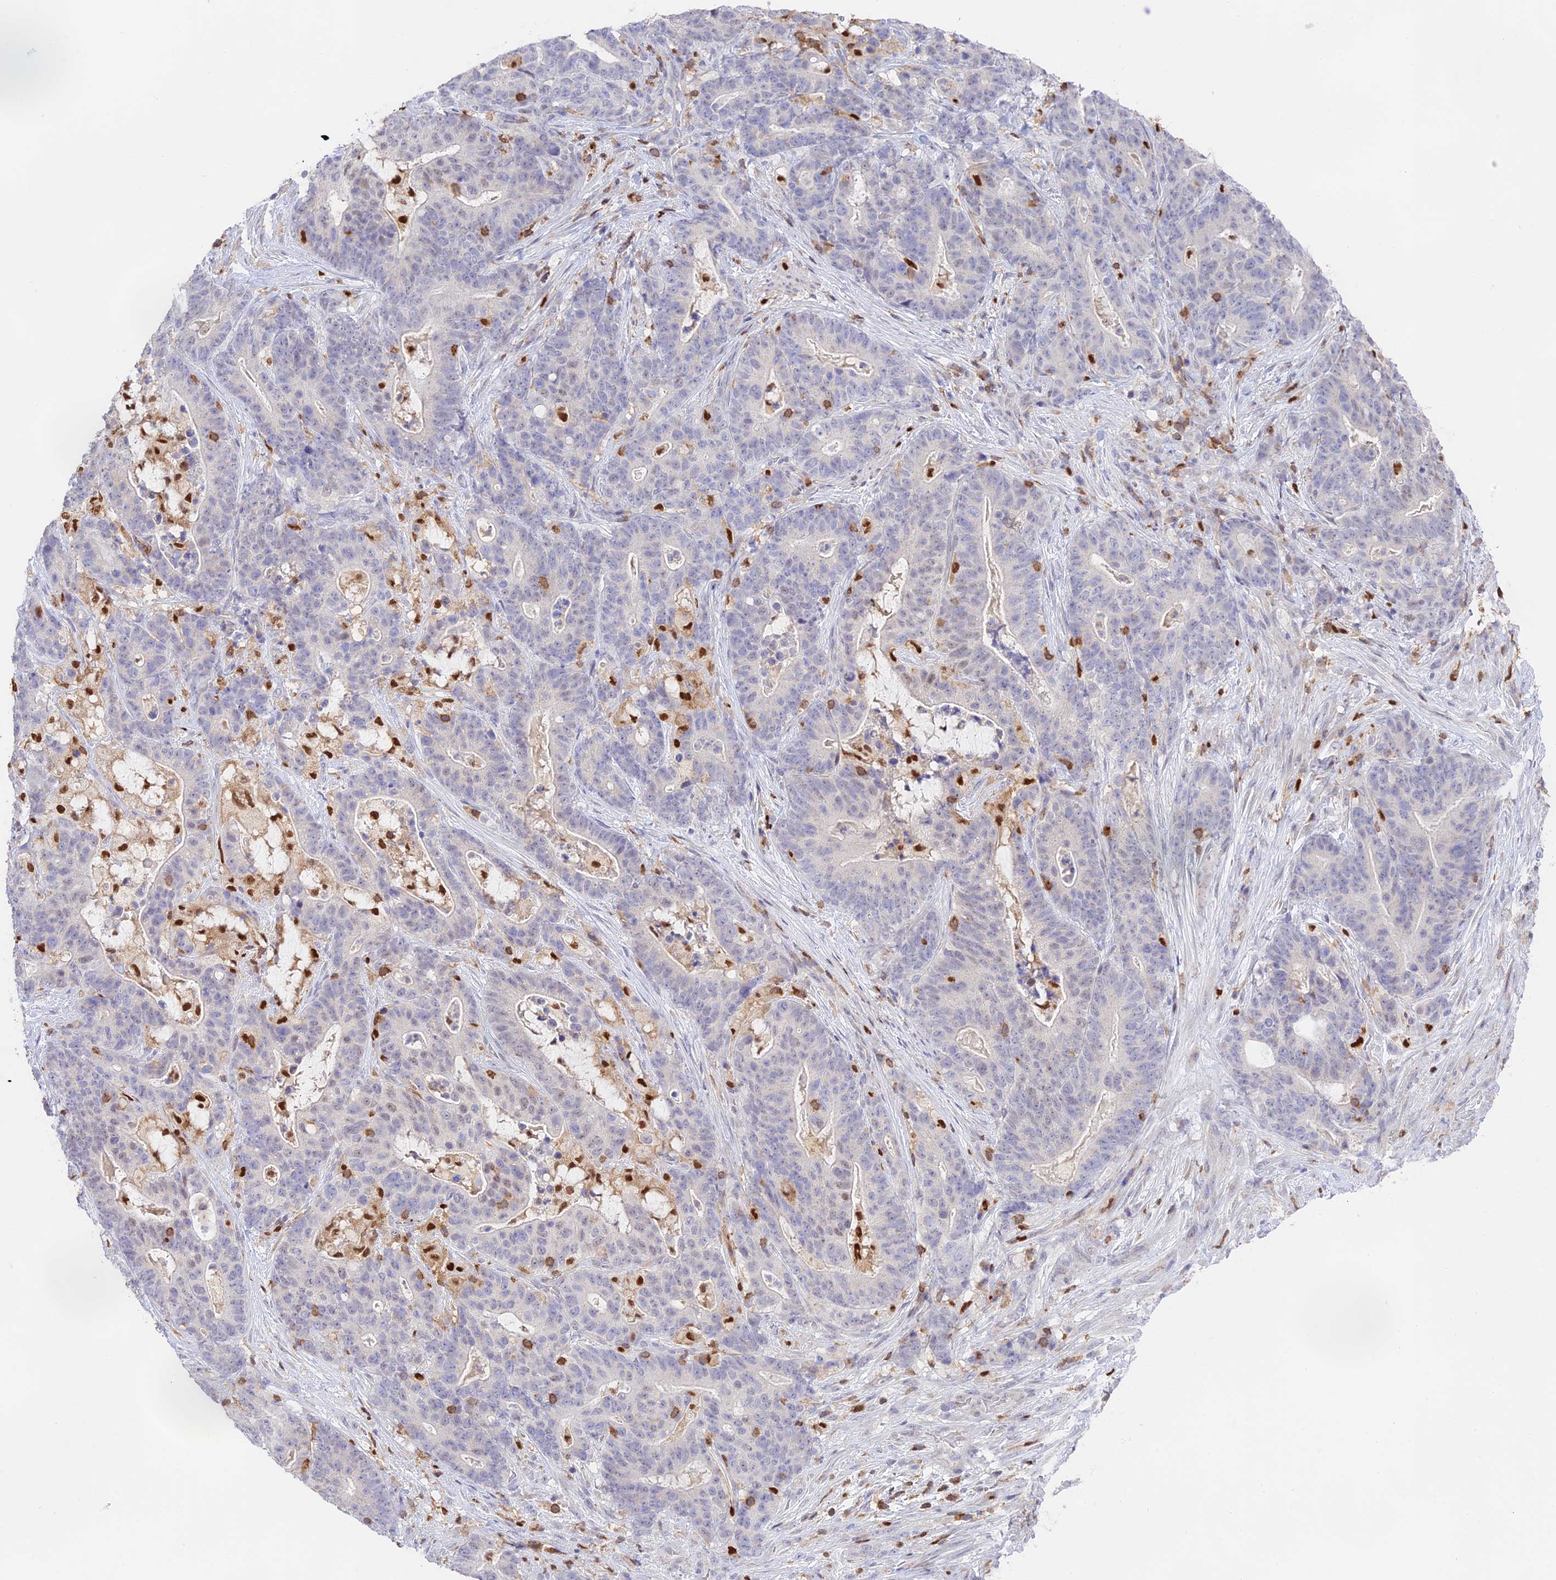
{"staining": {"intensity": "negative", "quantity": "none", "location": "none"}, "tissue": "stomach cancer", "cell_type": "Tumor cells", "image_type": "cancer", "snomed": [{"axis": "morphology", "description": "Normal tissue, NOS"}, {"axis": "morphology", "description": "Adenocarcinoma, NOS"}, {"axis": "topography", "description": "Stomach"}], "caption": "Immunohistochemistry of stomach cancer reveals no positivity in tumor cells.", "gene": "DENND1C", "patient": {"sex": "female", "age": 64}}